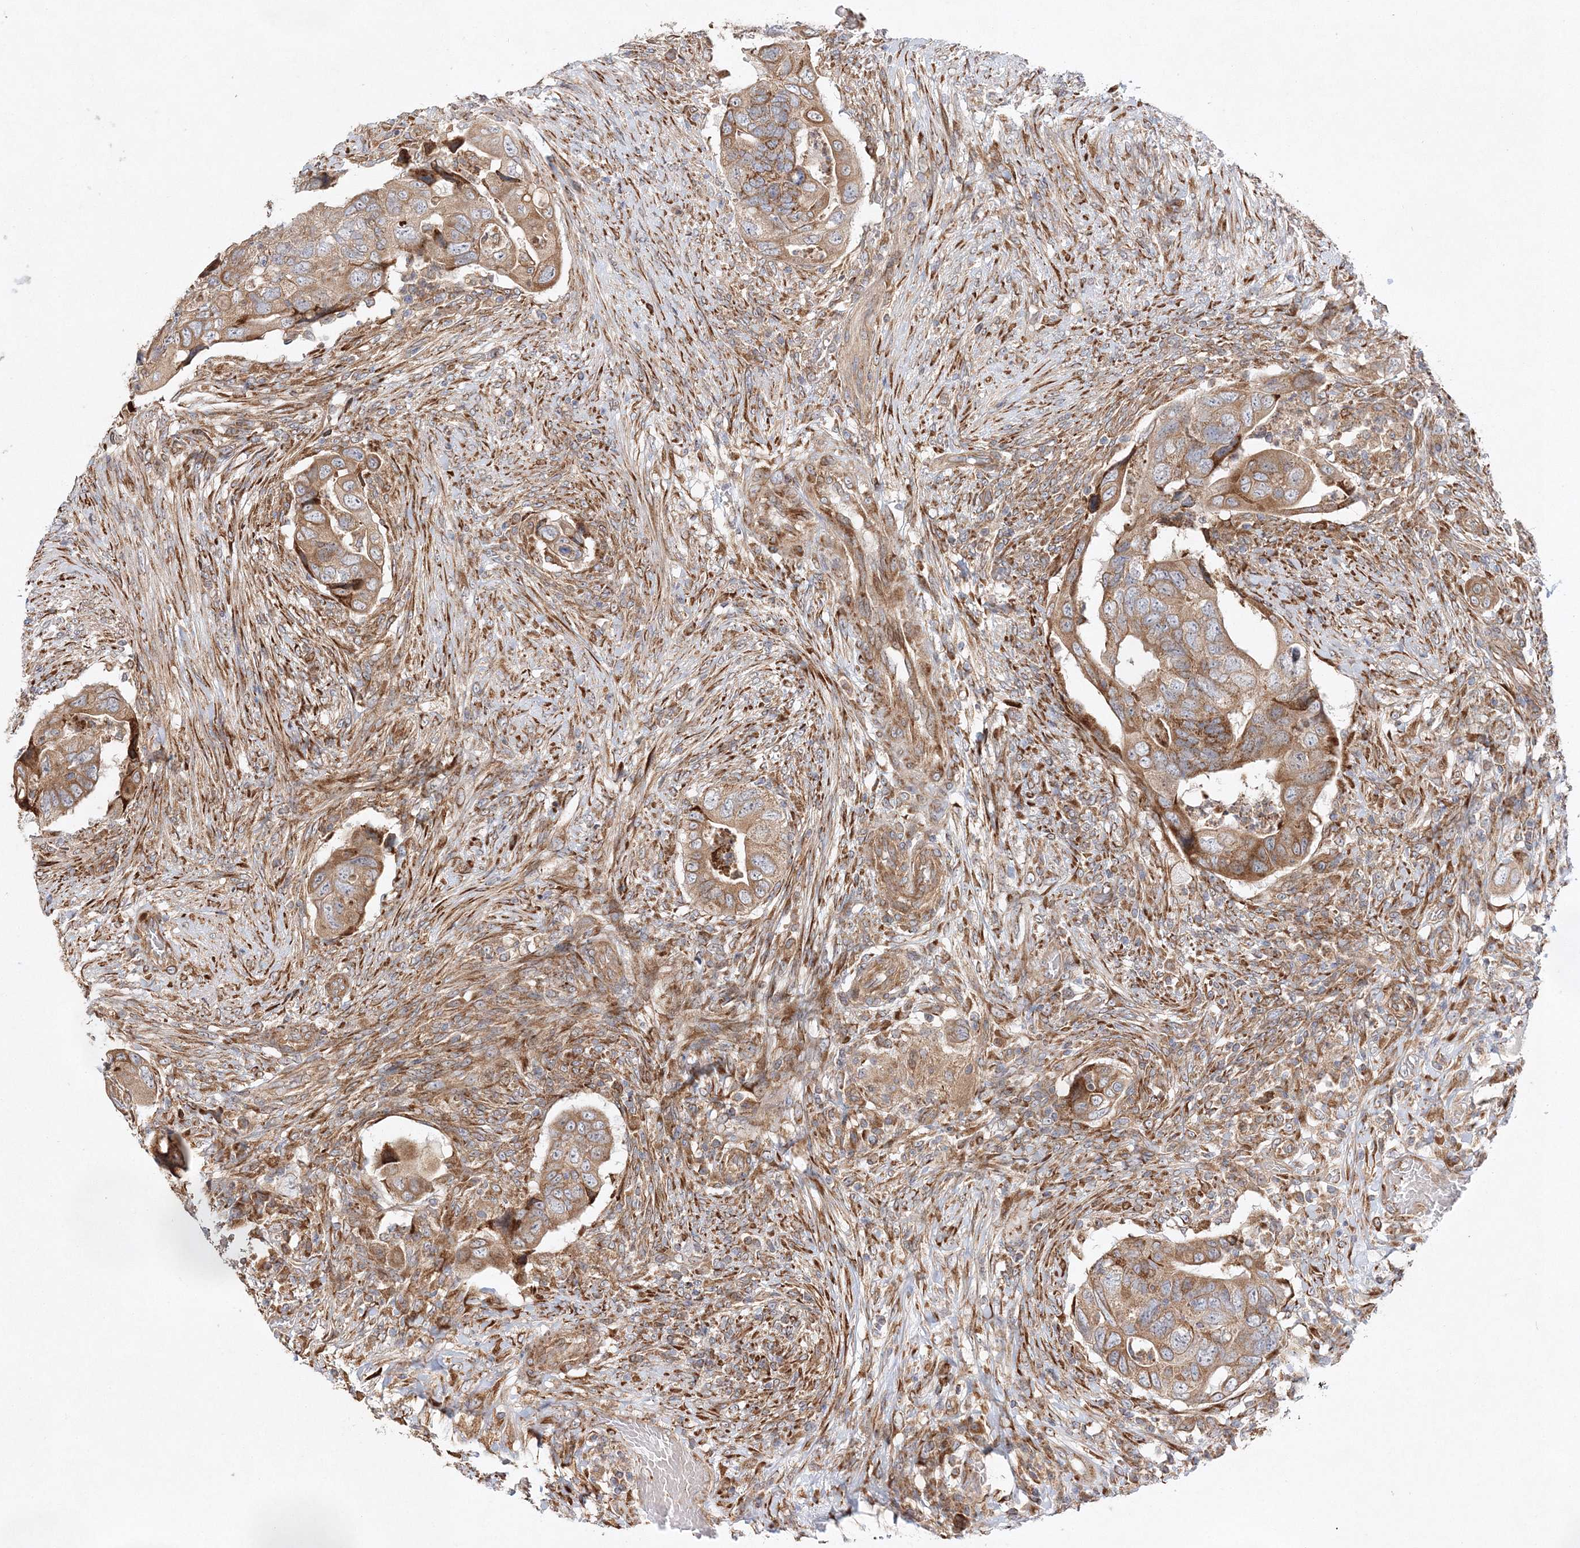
{"staining": {"intensity": "moderate", "quantity": ">75%", "location": "cytoplasmic/membranous"}, "tissue": "colorectal cancer", "cell_type": "Tumor cells", "image_type": "cancer", "snomed": [{"axis": "morphology", "description": "Adenocarcinoma, NOS"}, {"axis": "topography", "description": "Rectum"}], "caption": "Brown immunohistochemical staining in human colorectal cancer (adenocarcinoma) reveals moderate cytoplasmic/membranous staining in about >75% of tumor cells.", "gene": "ZFYVE16", "patient": {"sex": "male", "age": 63}}